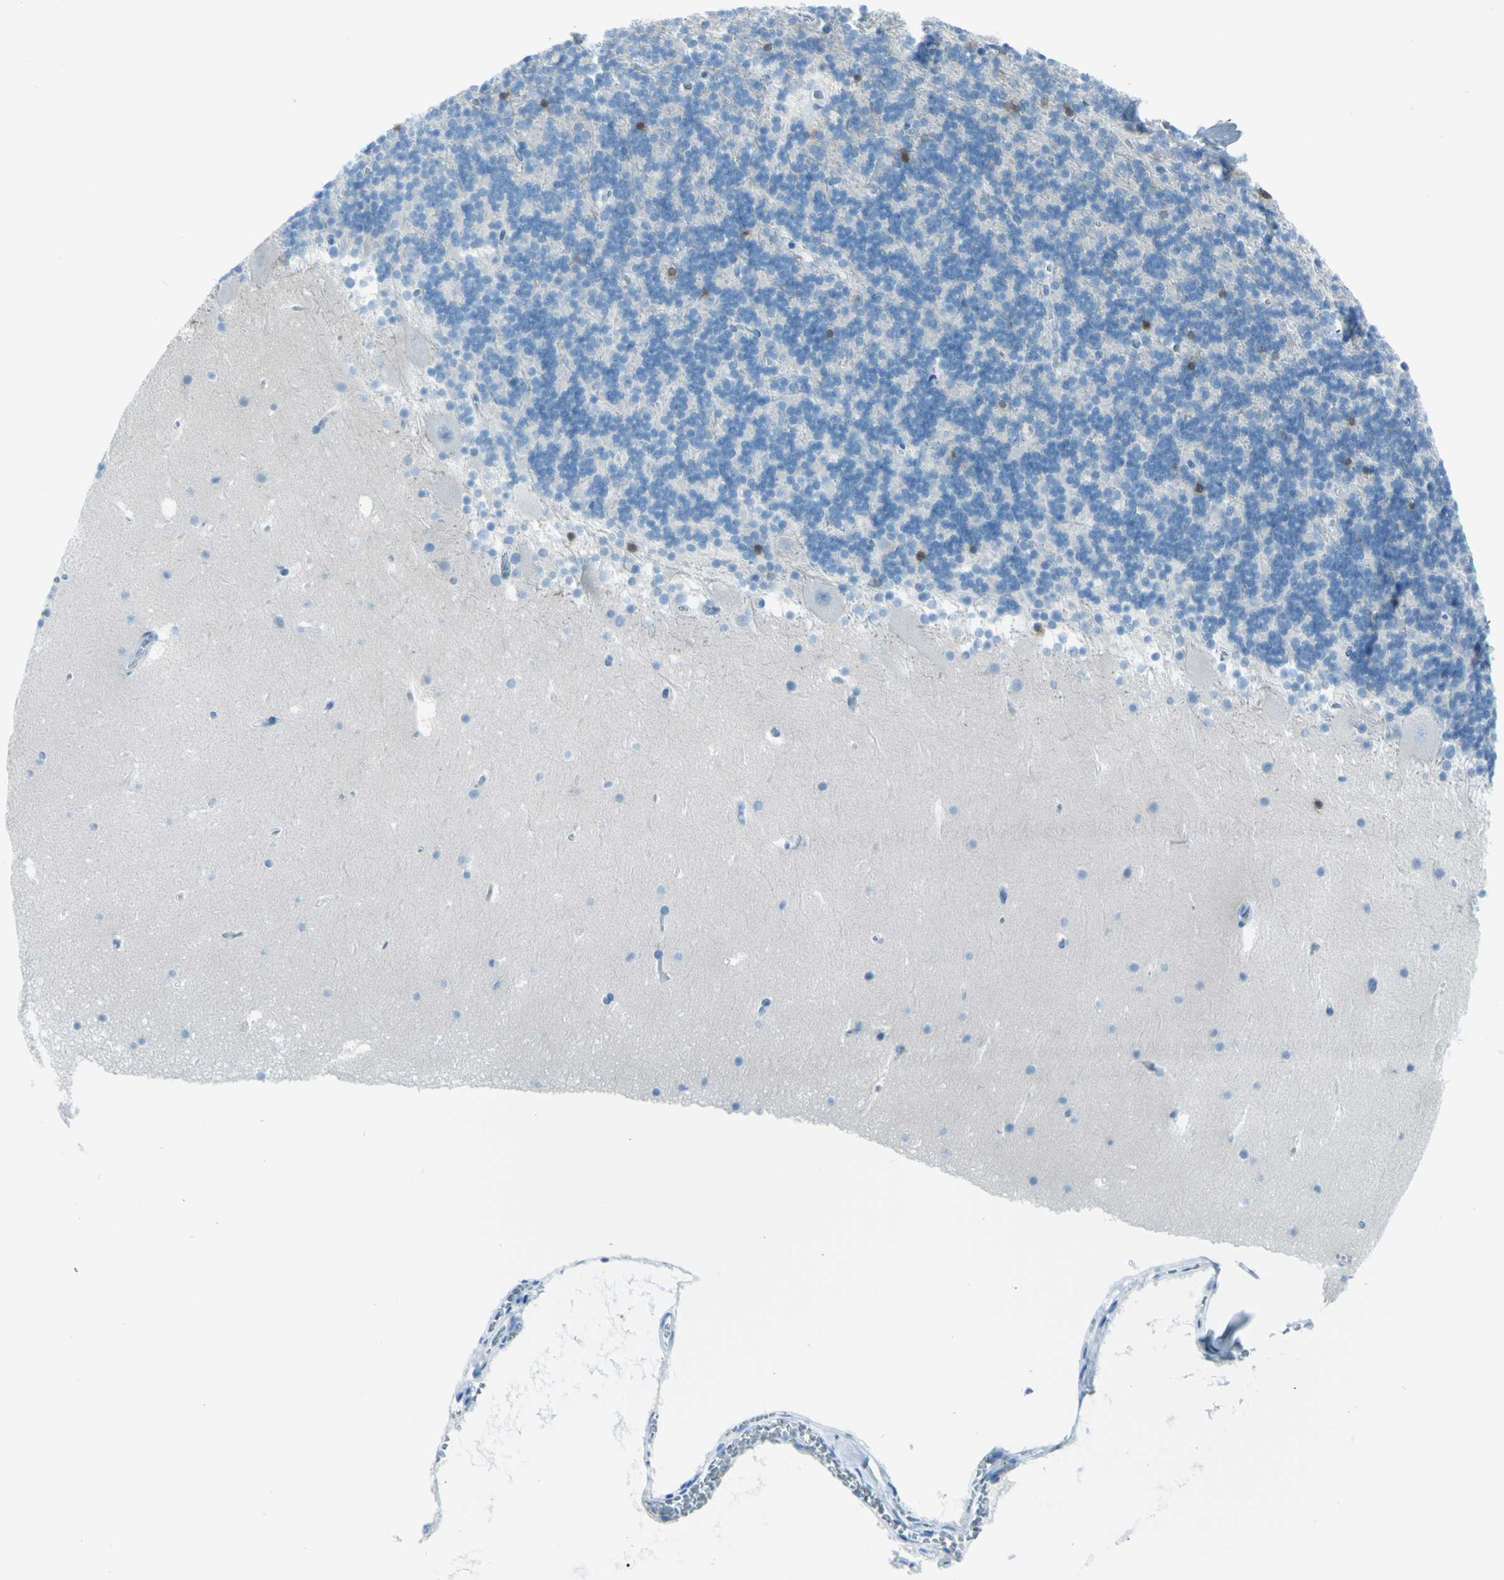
{"staining": {"intensity": "moderate", "quantity": "<25%", "location": "nuclear"}, "tissue": "cerebellum", "cell_type": "Cells in granular layer", "image_type": "normal", "snomed": [{"axis": "morphology", "description": "Normal tissue, NOS"}, {"axis": "topography", "description": "Cerebellum"}], "caption": "Brown immunohistochemical staining in normal human cerebellum reveals moderate nuclear positivity in about <25% of cells in granular layer.", "gene": "AFP", "patient": {"sex": "male", "age": 45}}